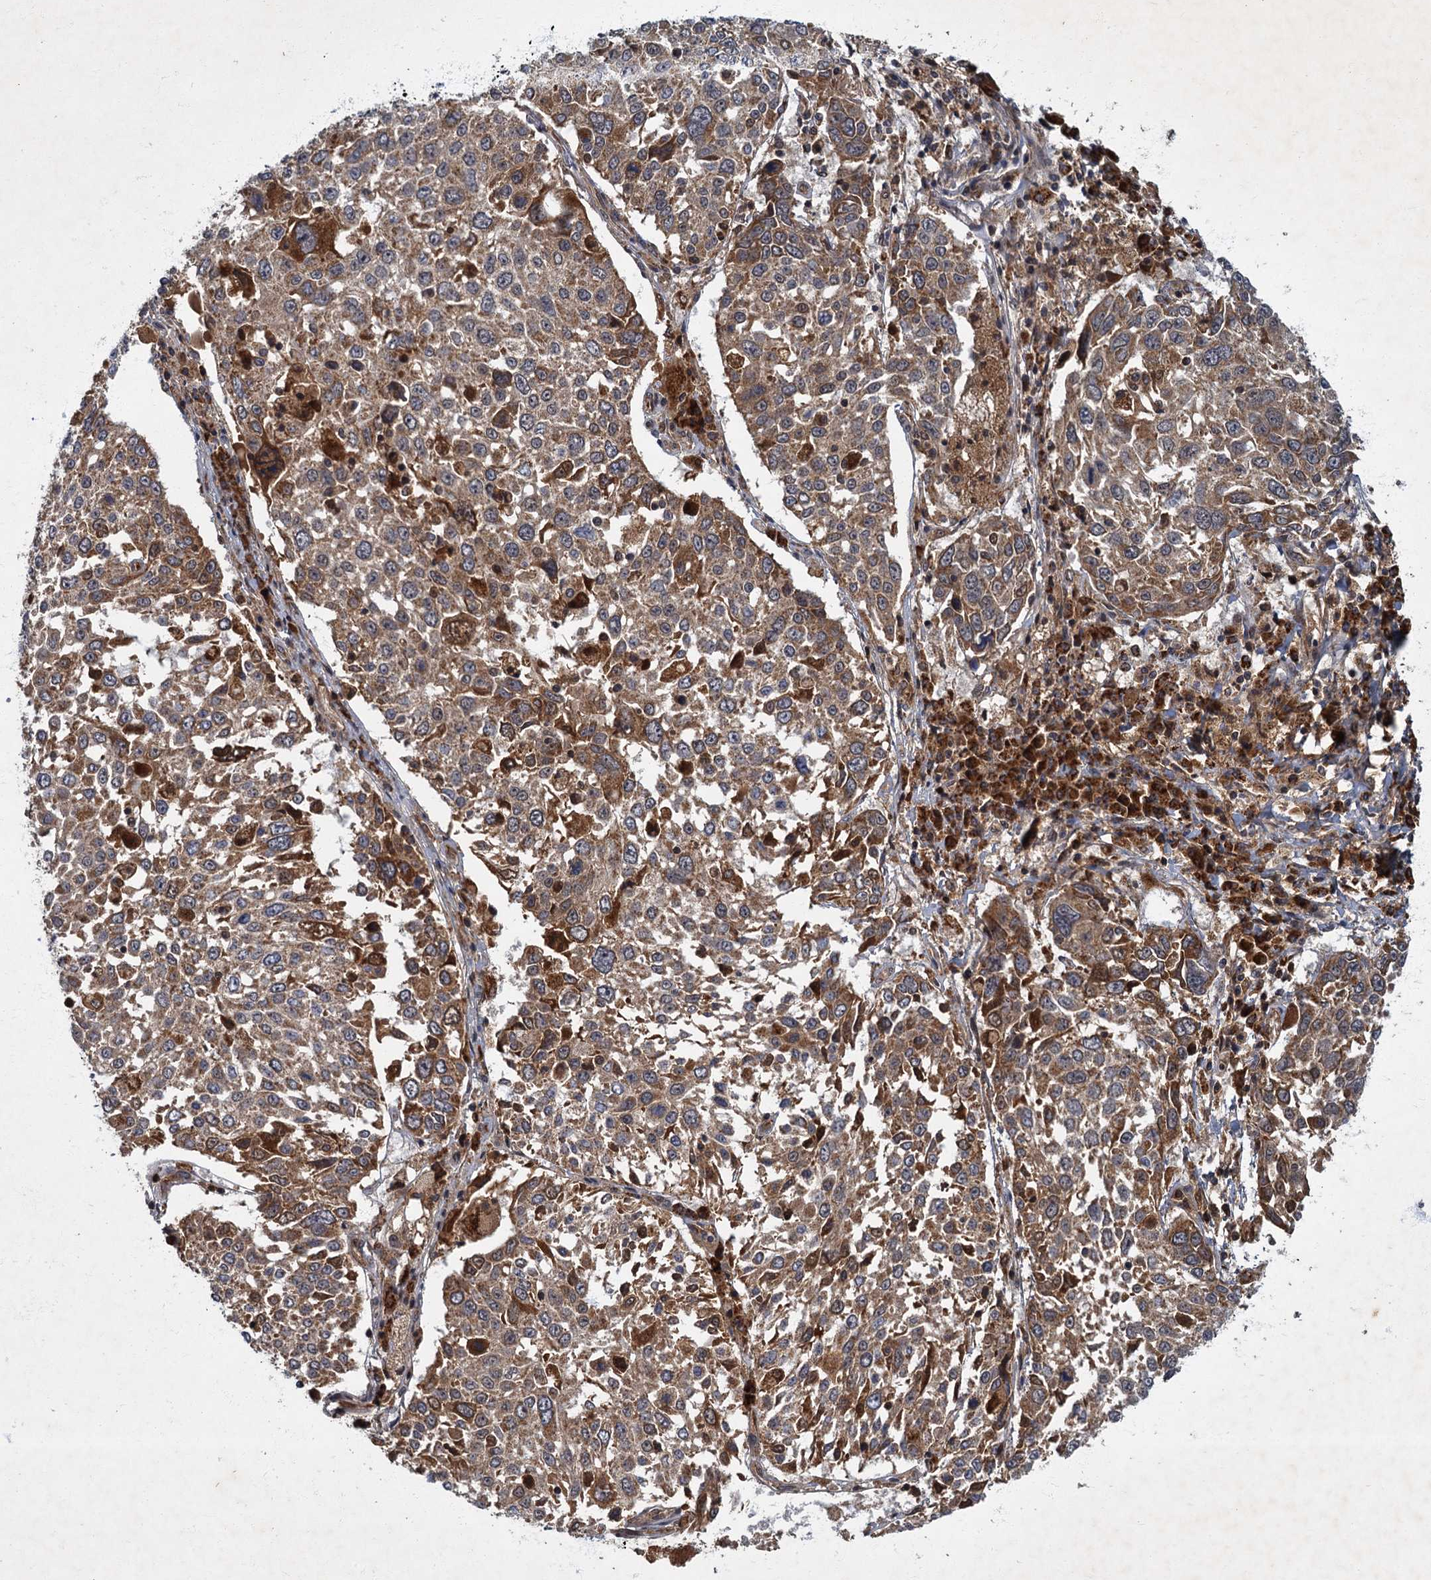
{"staining": {"intensity": "moderate", "quantity": ">75%", "location": "cytoplasmic/membranous"}, "tissue": "lung cancer", "cell_type": "Tumor cells", "image_type": "cancer", "snomed": [{"axis": "morphology", "description": "Squamous cell carcinoma, NOS"}, {"axis": "topography", "description": "Lung"}], "caption": "High-power microscopy captured an immunohistochemistry photomicrograph of lung cancer, revealing moderate cytoplasmic/membranous positivity in approximately >75% of tumor cells. The protein of interest is stained brown, and the nuclei are stained in blue (DAB (3,3'-diaminobenzidine) IHC with brightfield microscopy, high magnification).", "gene": "SLC11A2", "patient": {"sex": "male", "age": 65}}